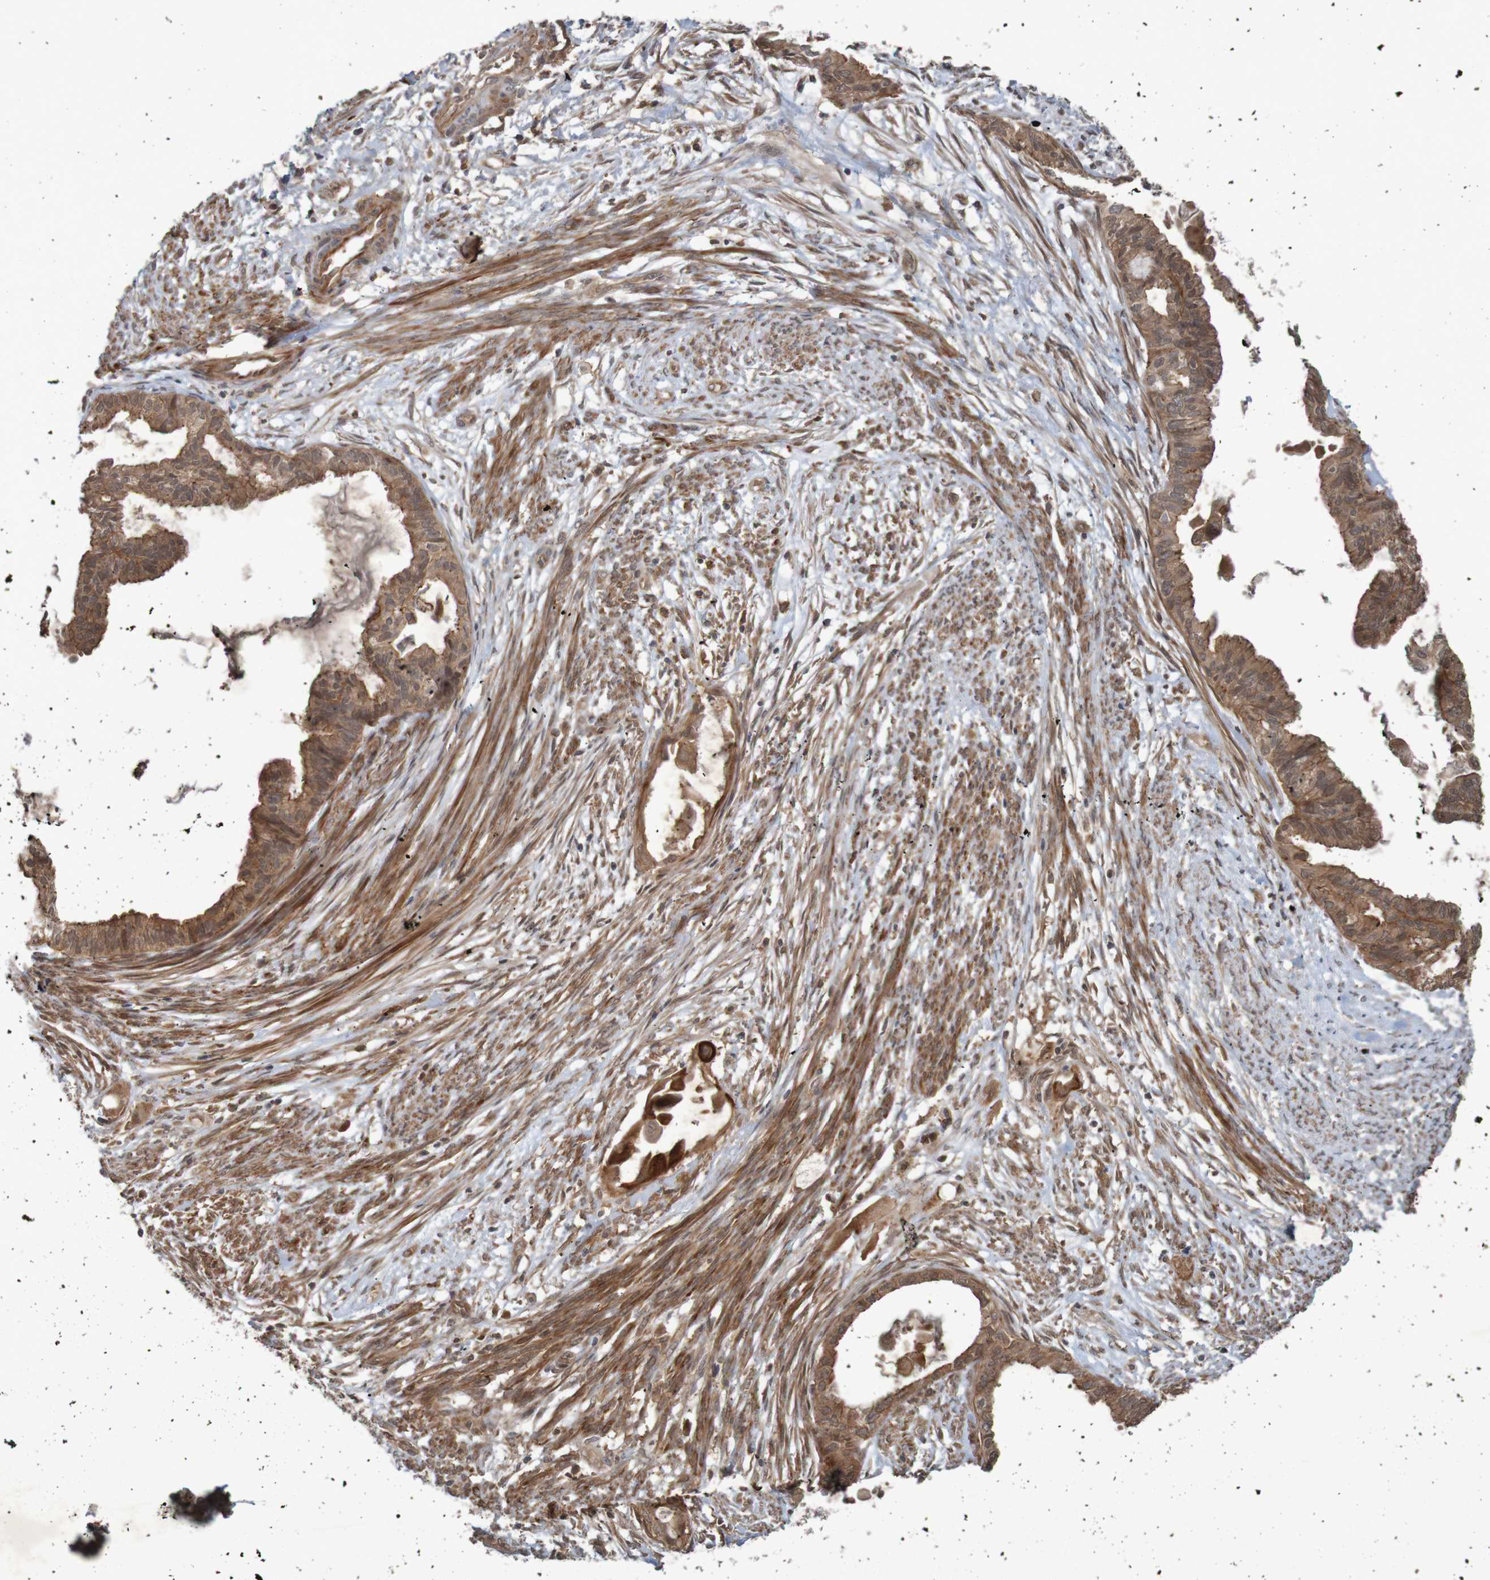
{"staining": {"intensity": "moderate", "quantity": ">75%", "location": "cytoplasmic/membranous"}, "tissue": "cervical cancer", "cell_type": "Tumor cells", "image_type": "cancer", "snomed": [{"axis": "morphology", "description": "Normal tissue, NOS"}, {"axis": "morphology", "description": "Adenocarcinoma, NOS"}, {"axis": "topography", "description": "Cervix"}, {"axis": "topography", "description": "Endometrium"}], "caption": "This photomicrograph displays immunohistochemistry (IHC) staining of human adenocarcinoma (cervical), with medium moderate cytoplasmic/membranous expression in approximately >75% of tumor cells.", "gene": "ARHGEF11", "patient": {"sex": "female", "age": 86}}